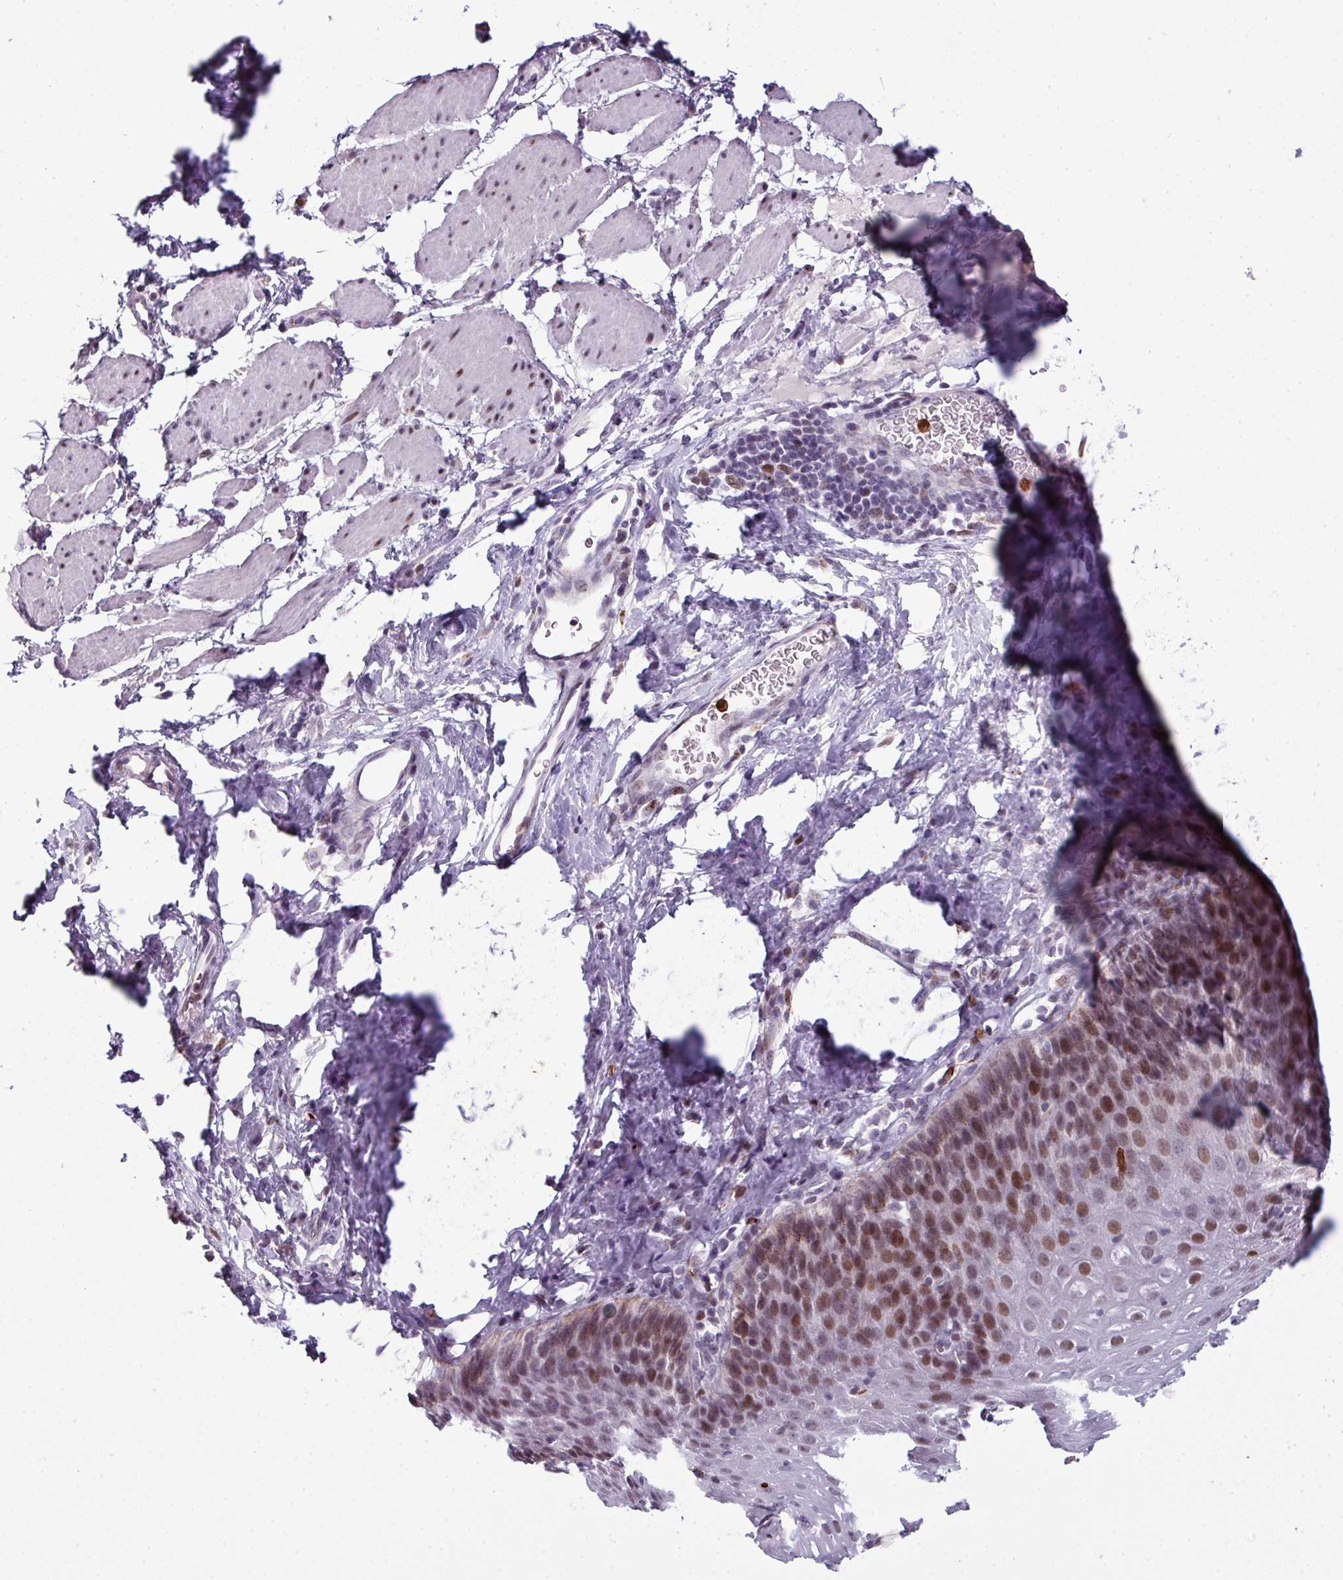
{"staining": {"intensity": "moderate", "quantity": "<25%", "location": "nuclear"}, "tissue": "esophagus", "cell_type": "Squamous epithelial cells", "image_type": "normal", "snomed": [{"axis": "morphology", "description": "Normal tissue, NOS"}, {"axis": "topography", "description": "Esophagus"}], "caption": "Immunohistochemistry (IHC) micrograph of benign esophagus stained for a protein (brown), which exhibits low levels of moderate nuclear expression in about <25% of squamous epithelial cells.", "gene": "TMEFF1", "patient": {"sex": "female", "age": 61}}